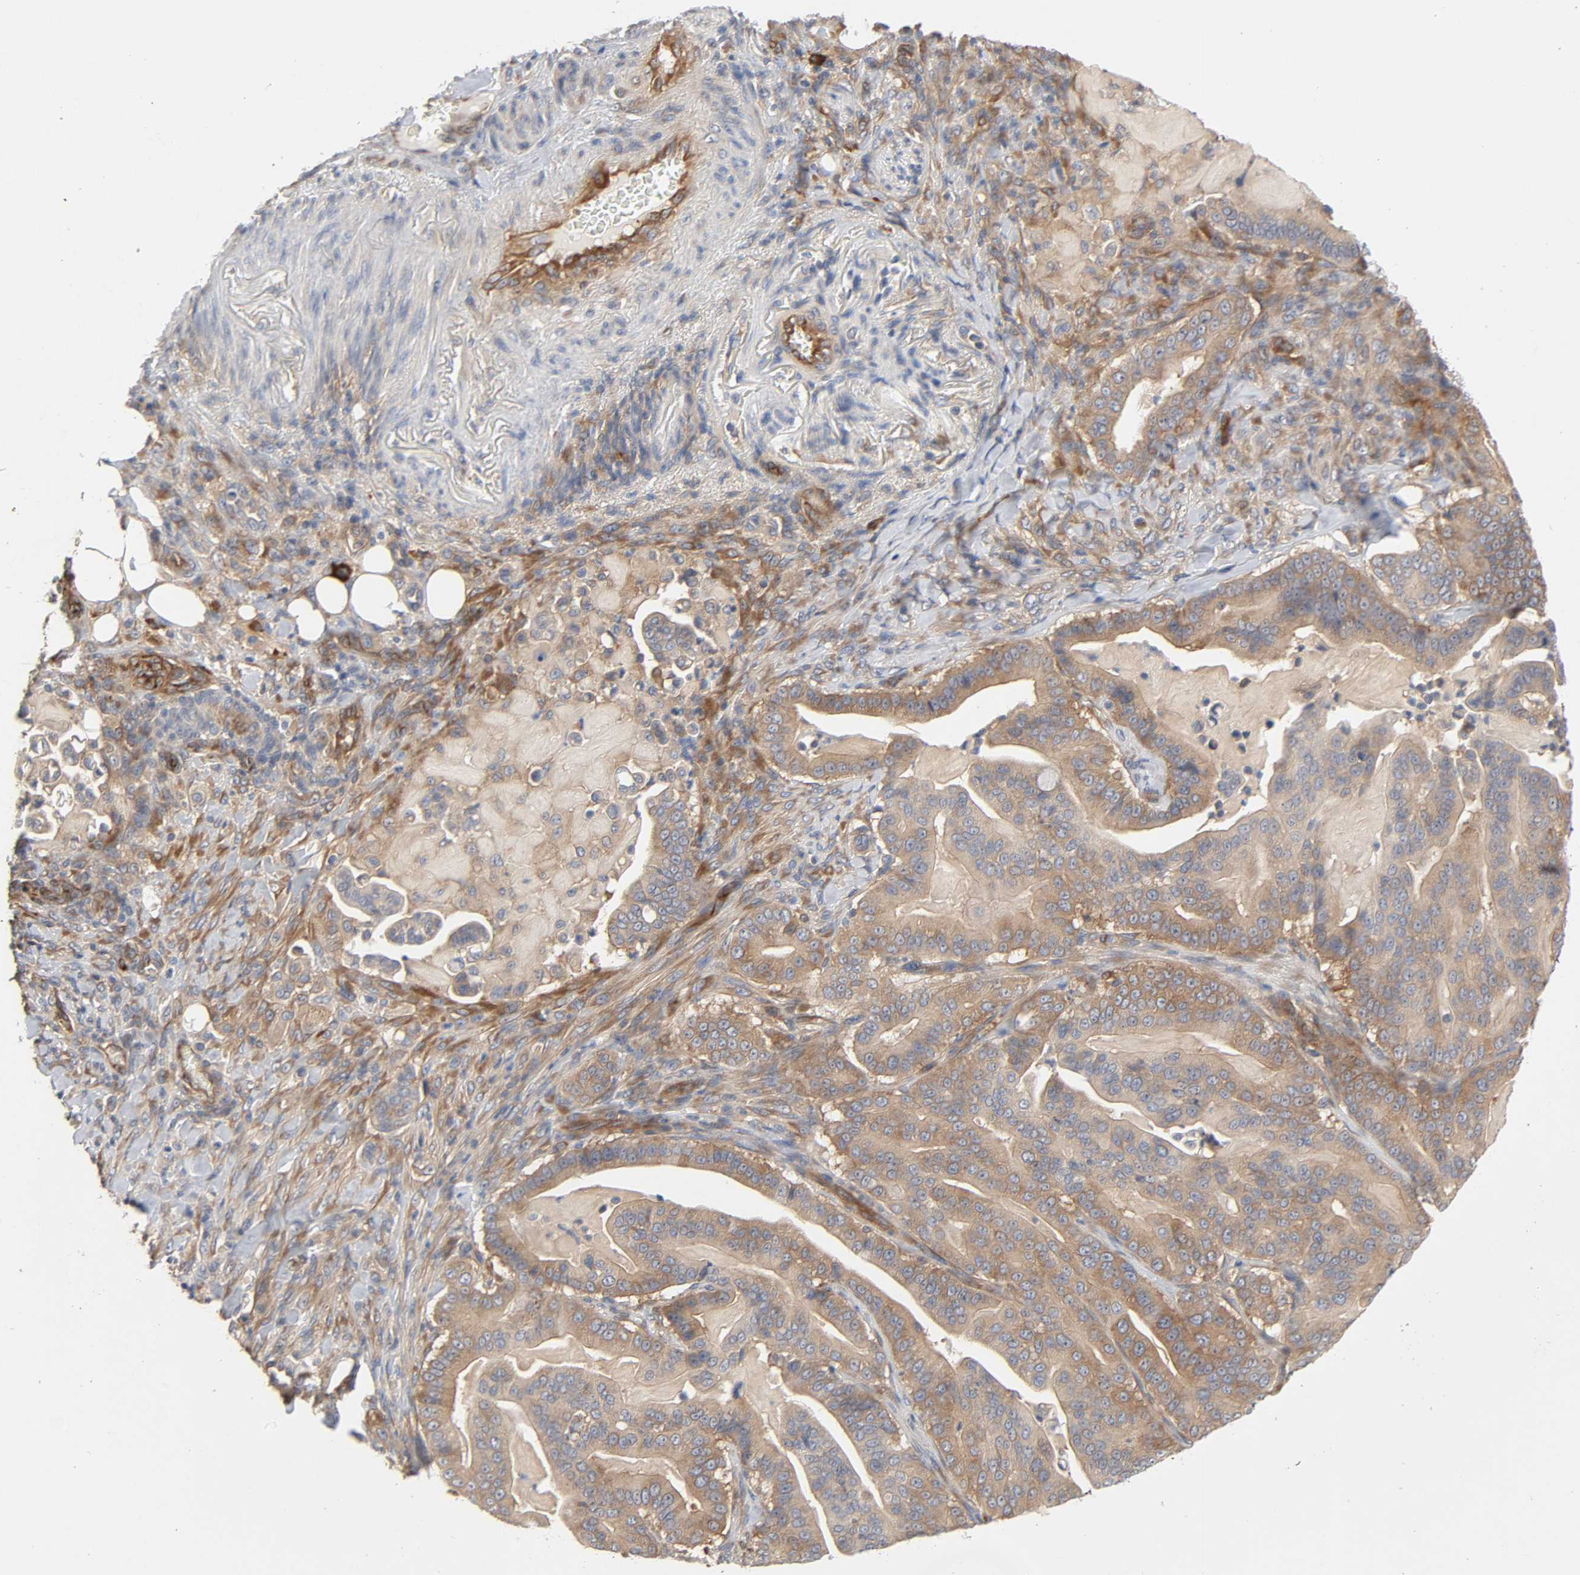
{"staining": {"intensity": "weak", "quantity": ">75%", "location": "cytoplasmic/membranous"}, "tissue": "pancreatic cancer", "cell_type": "Tumor cells", "image_type": "cancer", "snomed": [{"axis": "morphology", "description": "Adenocarcinoma, NOS"}, {"axis": "topography", "description": "Pancreas"}], "caption": "IHC image of human pancreatic cancer stained for a protein (brown), which exhibits low levels of weak cytoplasmic/membranous expression in about >75% of tumor cells.", "gene": "SCHIP1", "patient": {"sex": "male", "age": 63}}